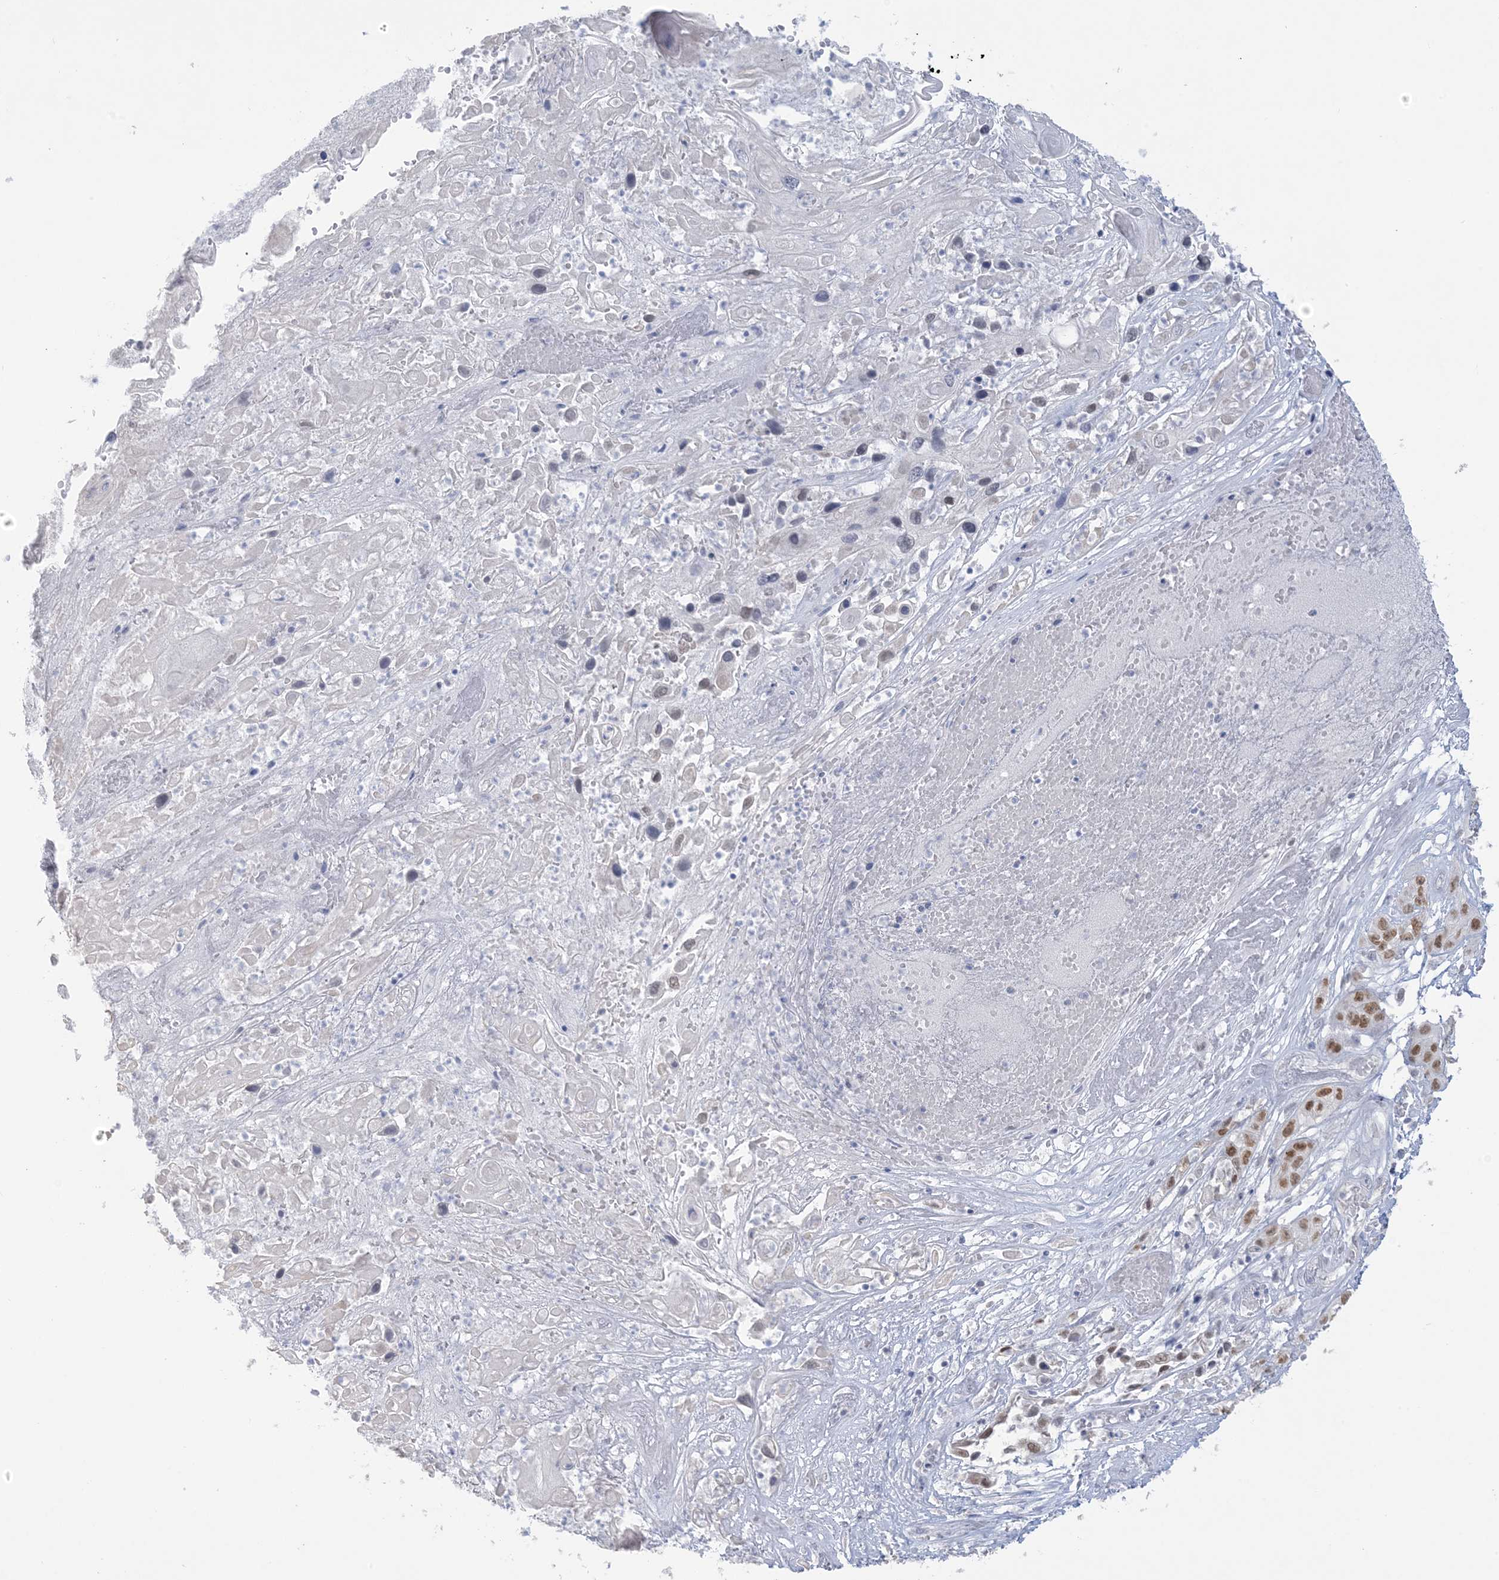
{"staining": {"intensity": "negative", "quantity": "none", "location": "none"}, "tissue": "skin cancer", "cell_type": "Tumor cells", "image_type": "cancer", "snomed": [{"axis": "morphology", "description": "Squamous cell carcinoma, NOS"}, {"axis": "topography", "description": "Skin"}], "caption": "Skin cancer (squamous cell carcinoma) was stained to show a protein in brown. There is no significant expression in tumor cells.", "gene": "HOMEZ", "patient": {"sex": "male", "age": 55}}